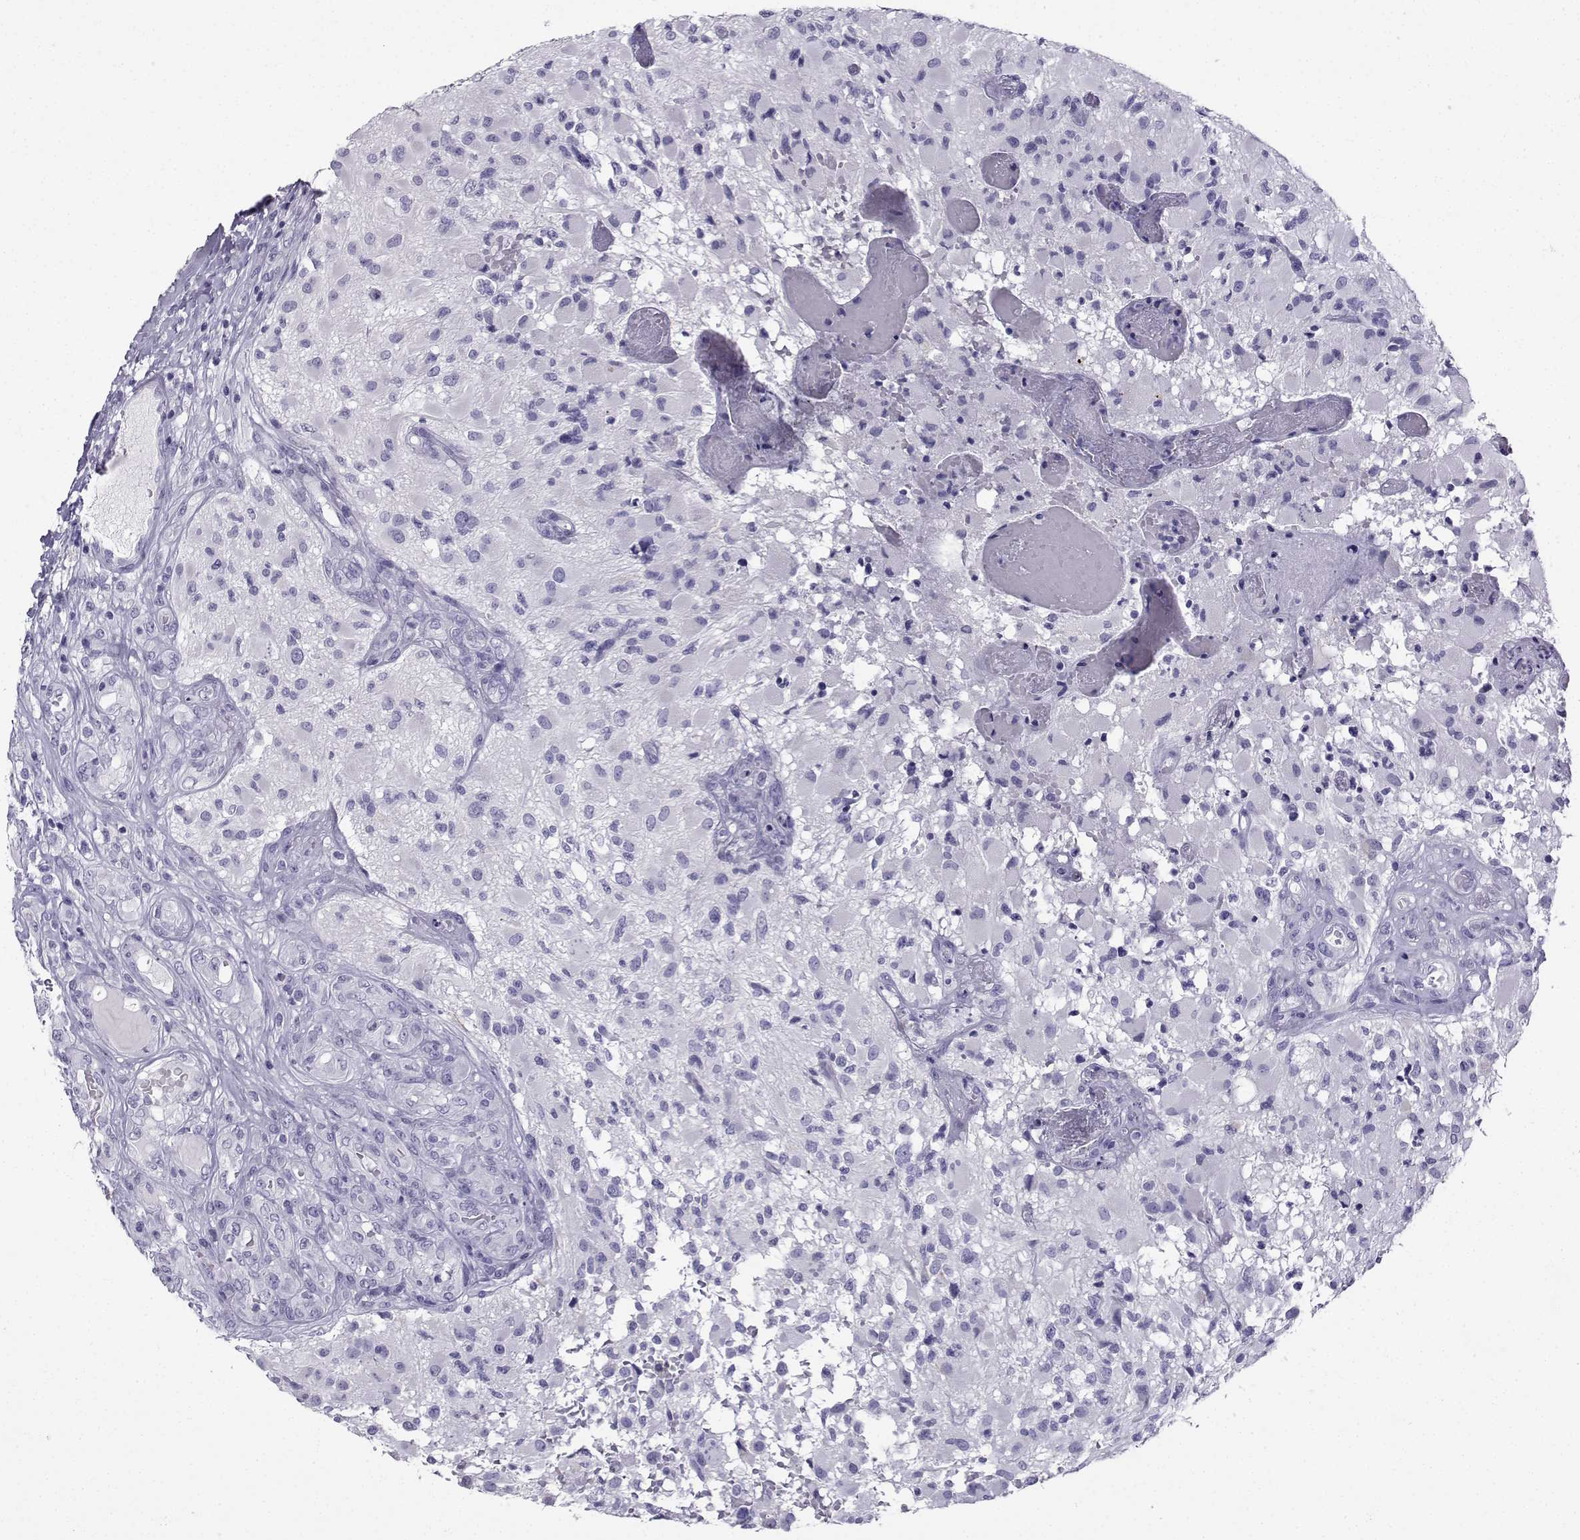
{"staining": {"intensity": "negative", "quantity": "none", "location": "none"}, "tissue": "glioma", "cell_type": "Tumor cells", "image_type": "cancer", "snomed": [{"axis": "morphology", "description": "Glioma, malignant, High grade"}, {"axis": "topography", "description": "Brain"}], "caption": "This is an immunohistochemistry (IHC) micrograph of human glioma. There is no positivity in tumor cells.", "gene": "NEFL", "patient": {"sex": "female", "age": 63}}